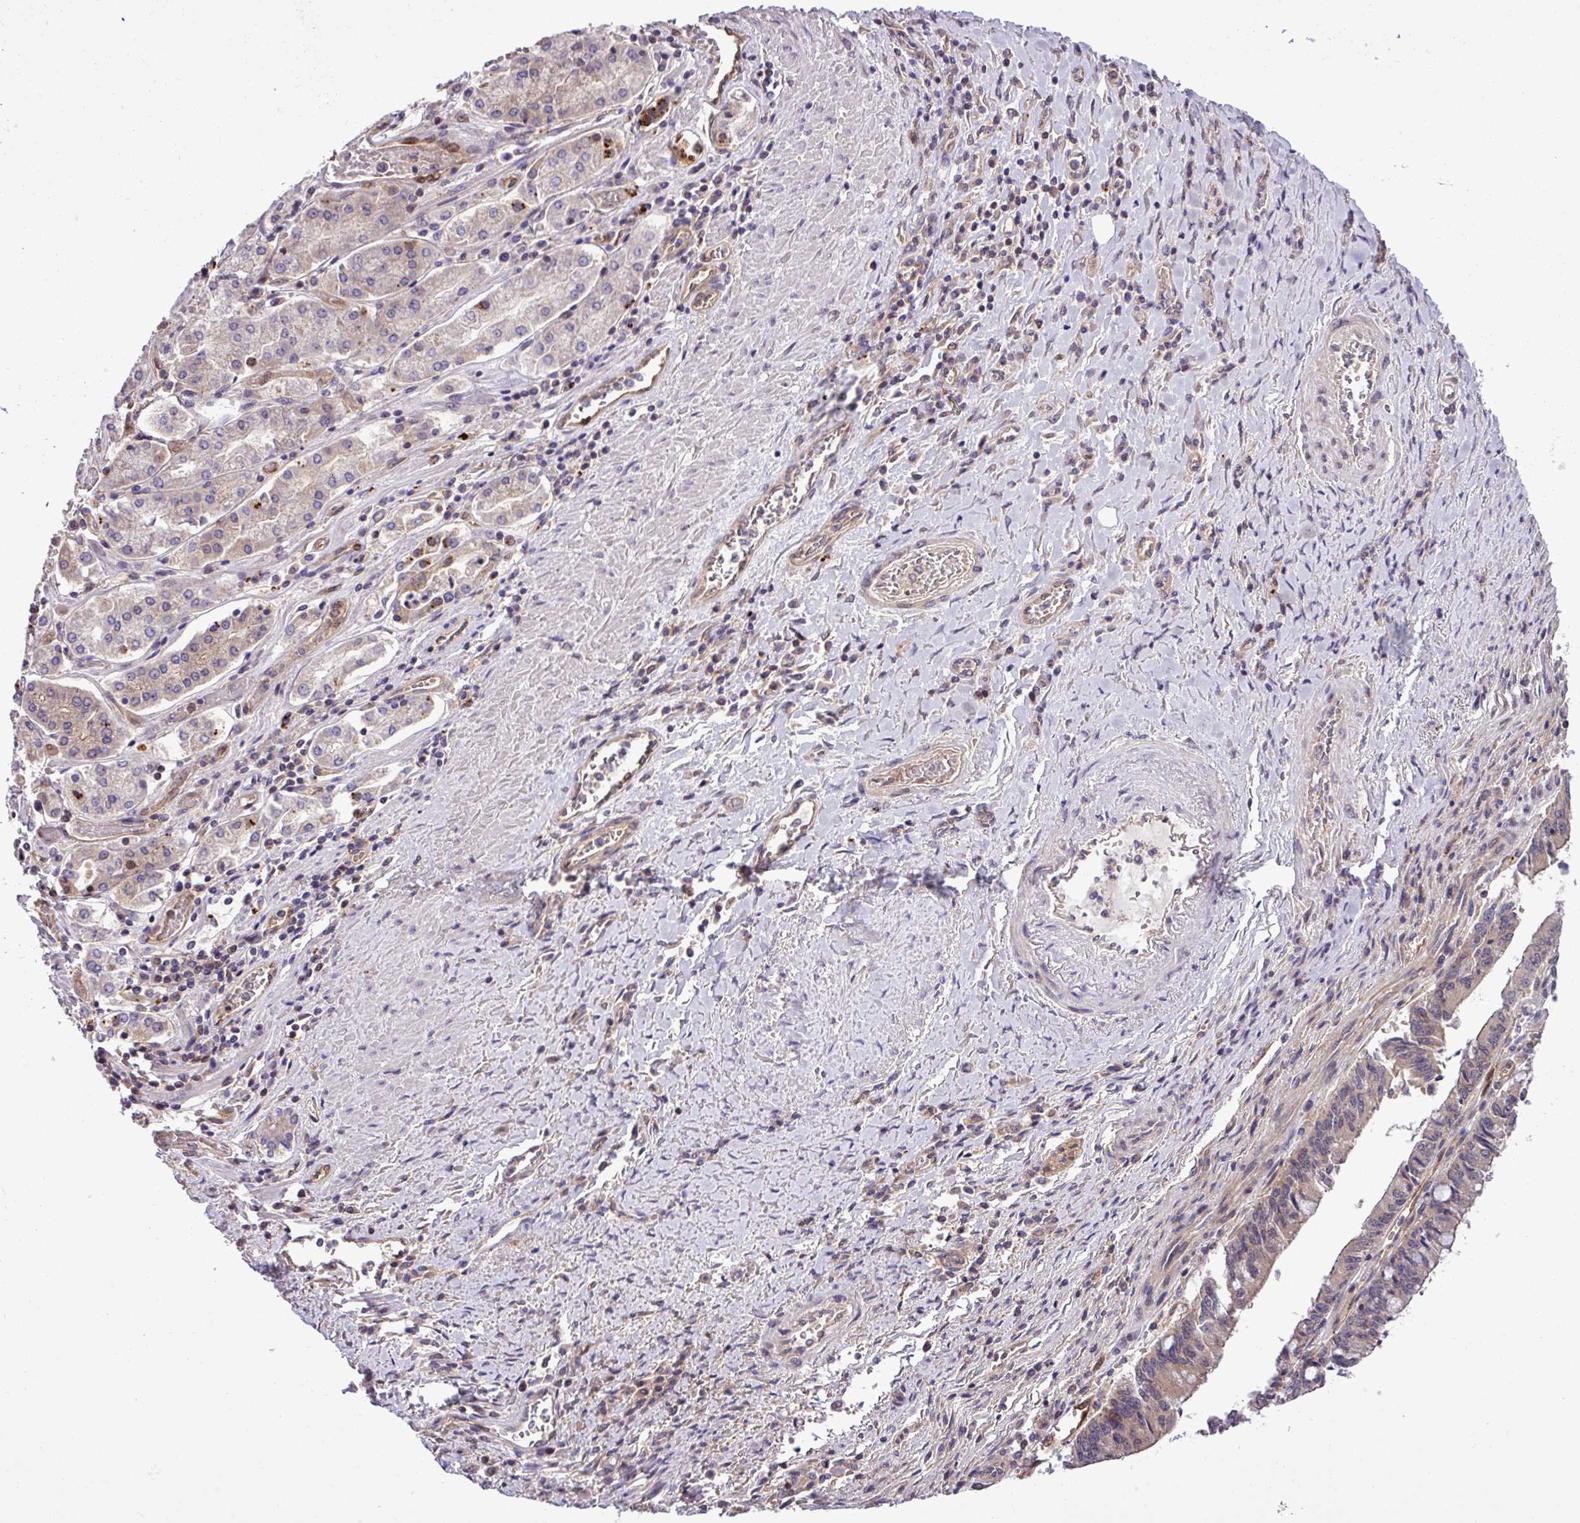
{"staining": {"intensity": "weak", "quantity": "25%-75%", "location": "cytoplasmic/membranous"}, "tissue": "pancreatic cancer", "cell_type": "Tumor cells", "image_type": "cancer", "snomed": [{"axis": "morphology", "description": "Adenocarcinoma, NOS"}, {"axis": "topography", "description": "Pancreas"}], "caption": "Tumor cells demonstrate low levels of weak cytoplasmic/membranous positivity in approximately 25%-75% of cells in human pancreatic adenocarcinoma. (DAB IHC, brown staining for protein, blue staining for nuclei).", "gene": "CARHSP1", "patient": {"sex": "female", "age": 50}}